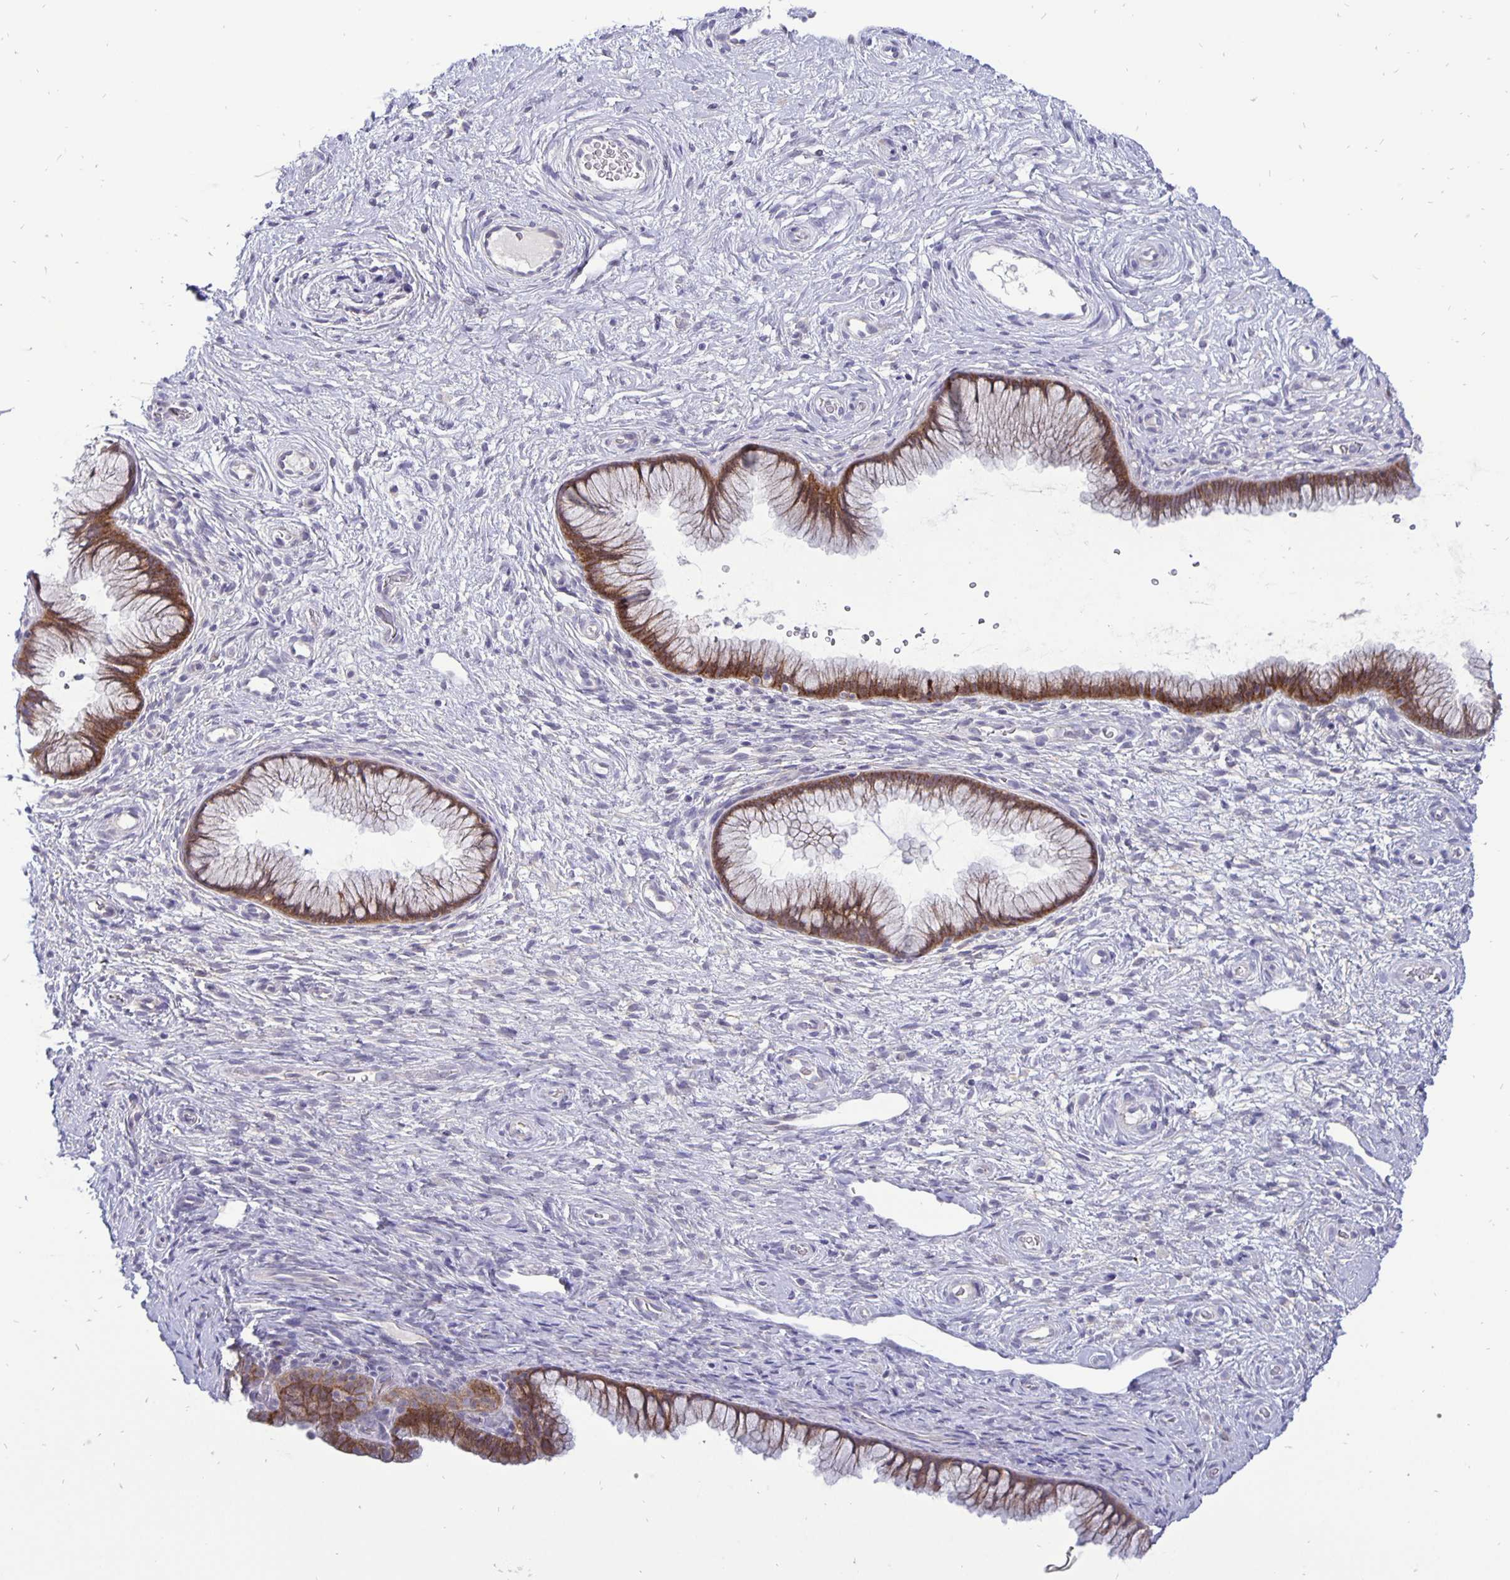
{"staining": {"intensity": "moderate", "quantity": ">75%", "location": "cytoplasmic/membranous"}, "tissue": "cervix", "cell_type": "Glandular cells", "image_type": "normal", "snomed": [{"axis": "morphology", "description": "Normal tissue, NOS"}, {"axis": "topography", "description": "Cervix"}], "caption": "A medium amount of moderate cytoplasmic/membranous staining is seen in approximately >75% of glandular cells in benign cervix. The staining was performed using DAB (3,3'-diaminobenzidine) to visualize the protein expression in brown, while the nuclei were stained in blue with hematoxylin (Magnification: 20x).", "gene": "ERBB2", "patient": {"sex": "female", "age": 34}}